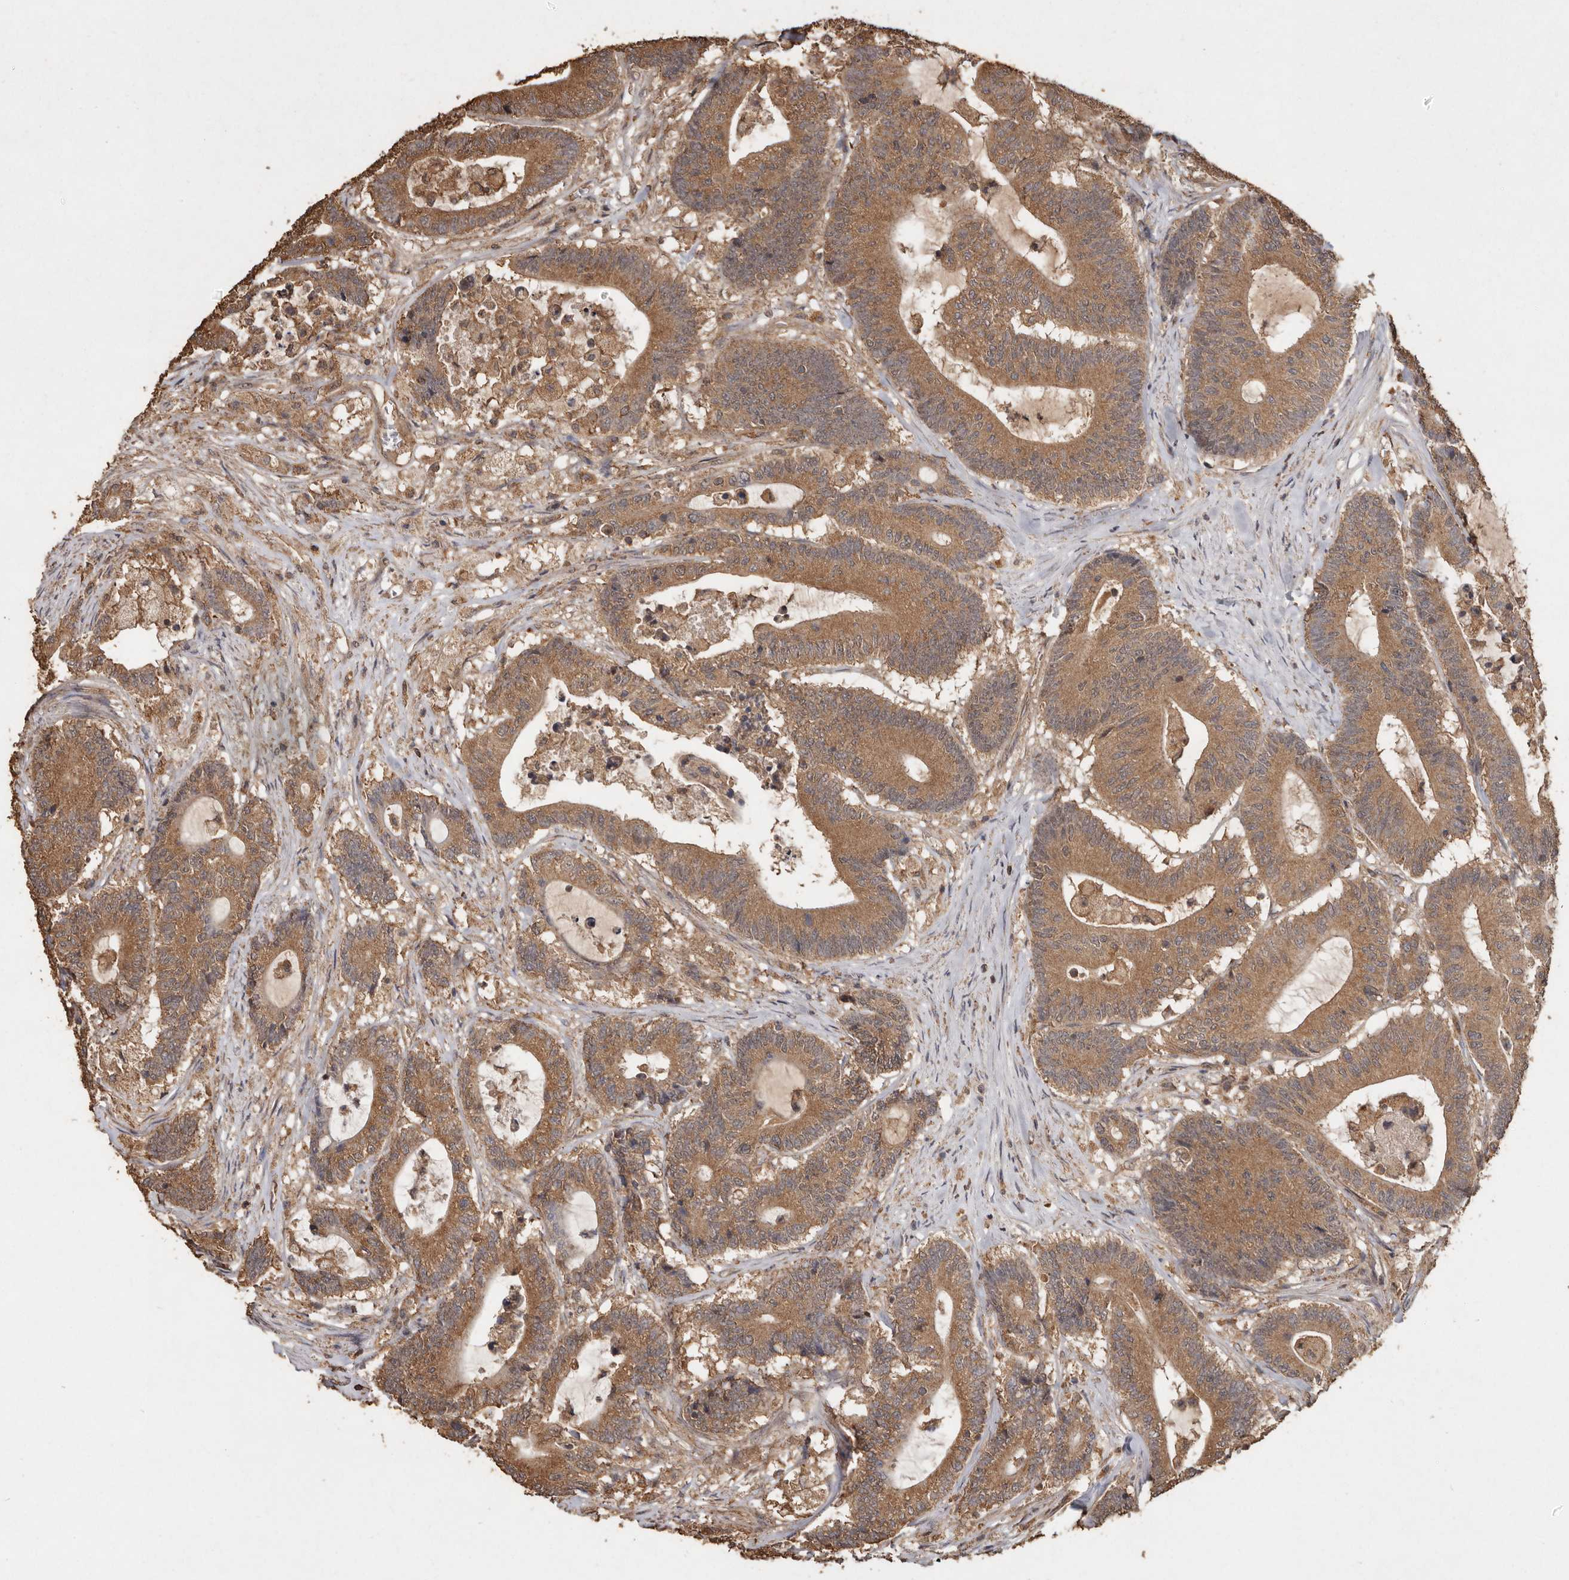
{"staining": {"intensity": "moderate", "quantity": ">75%", "location": "cytoplasmic/membranous"}, "tissue": "colorectal cancer", "cell_type": "Tumor cells", "image_type": "cancer", "snomed": [{"axis": "morphology", "description": "Adenocarcinoma, NOS"}, {"axis": "topography", "description": "Colon"}], "caption": "There is medium levels of moderate cytoplasmic/membranous staining in tumor cells of colorectal adenocarcinoma, as demonstrated by immunohistochemical staining (brown color).", "gene": "RWDD1", "patient": {"sex": "female", "age": 84}}